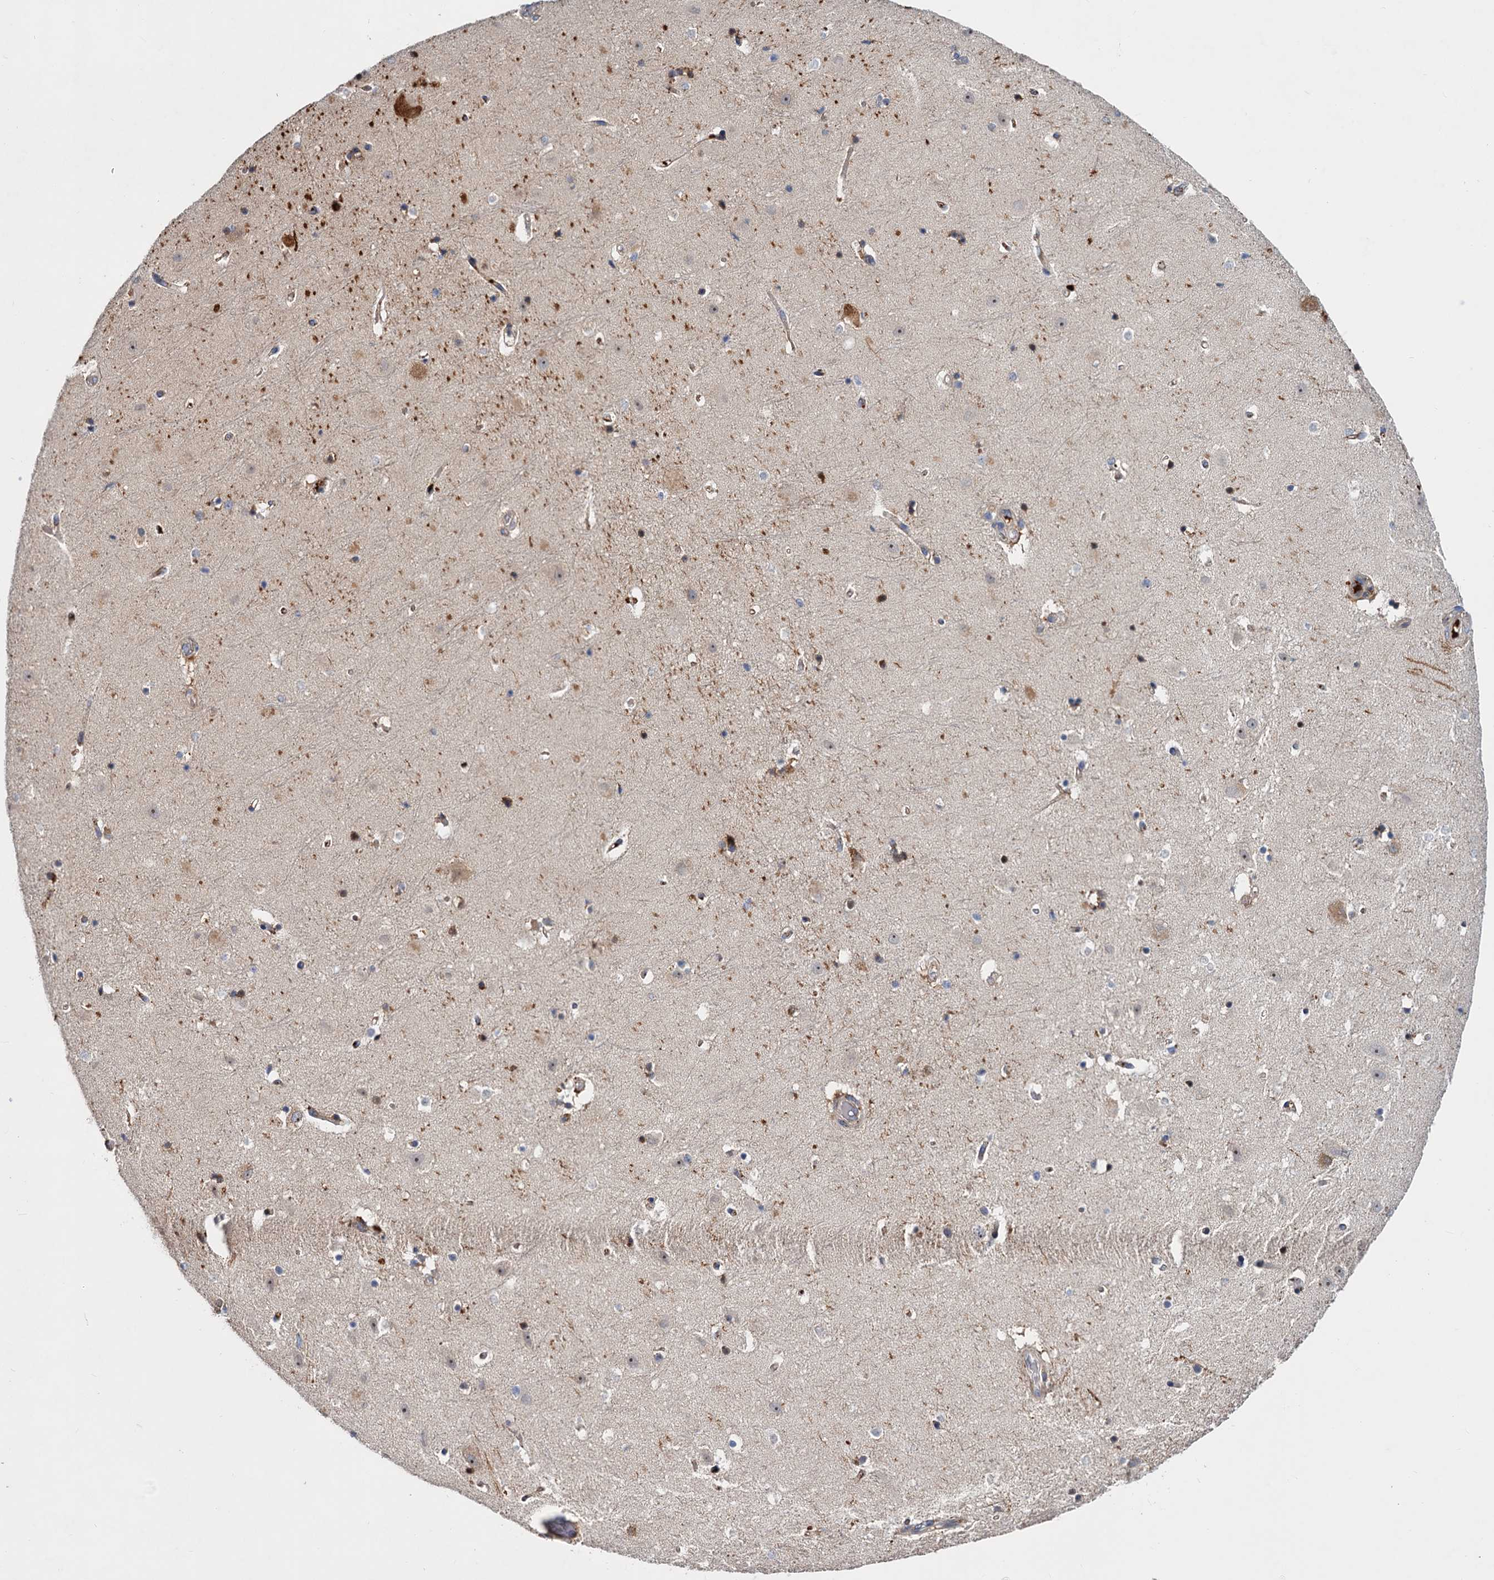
{"staining": {"intensity": "moderate", "quantity": "<25%", "location": "cytoplasmic/membranous,nuclear"}, "tissue": "hippocampus", "cell_type": "Glial cells", "image_type": "normal", "snomed": [{"axis": "morphology", "description": "Normal tissue, NOS"}, {"axis": "topography", "description": "Hippocampus"}], "caption": "Benign hippocampus displays moderate cytoplasmic/membranous,nuclear staining in approximately <25% of glial cells.", "gene": "CHRD", "patient": {"sex": "female", "age": 52}}